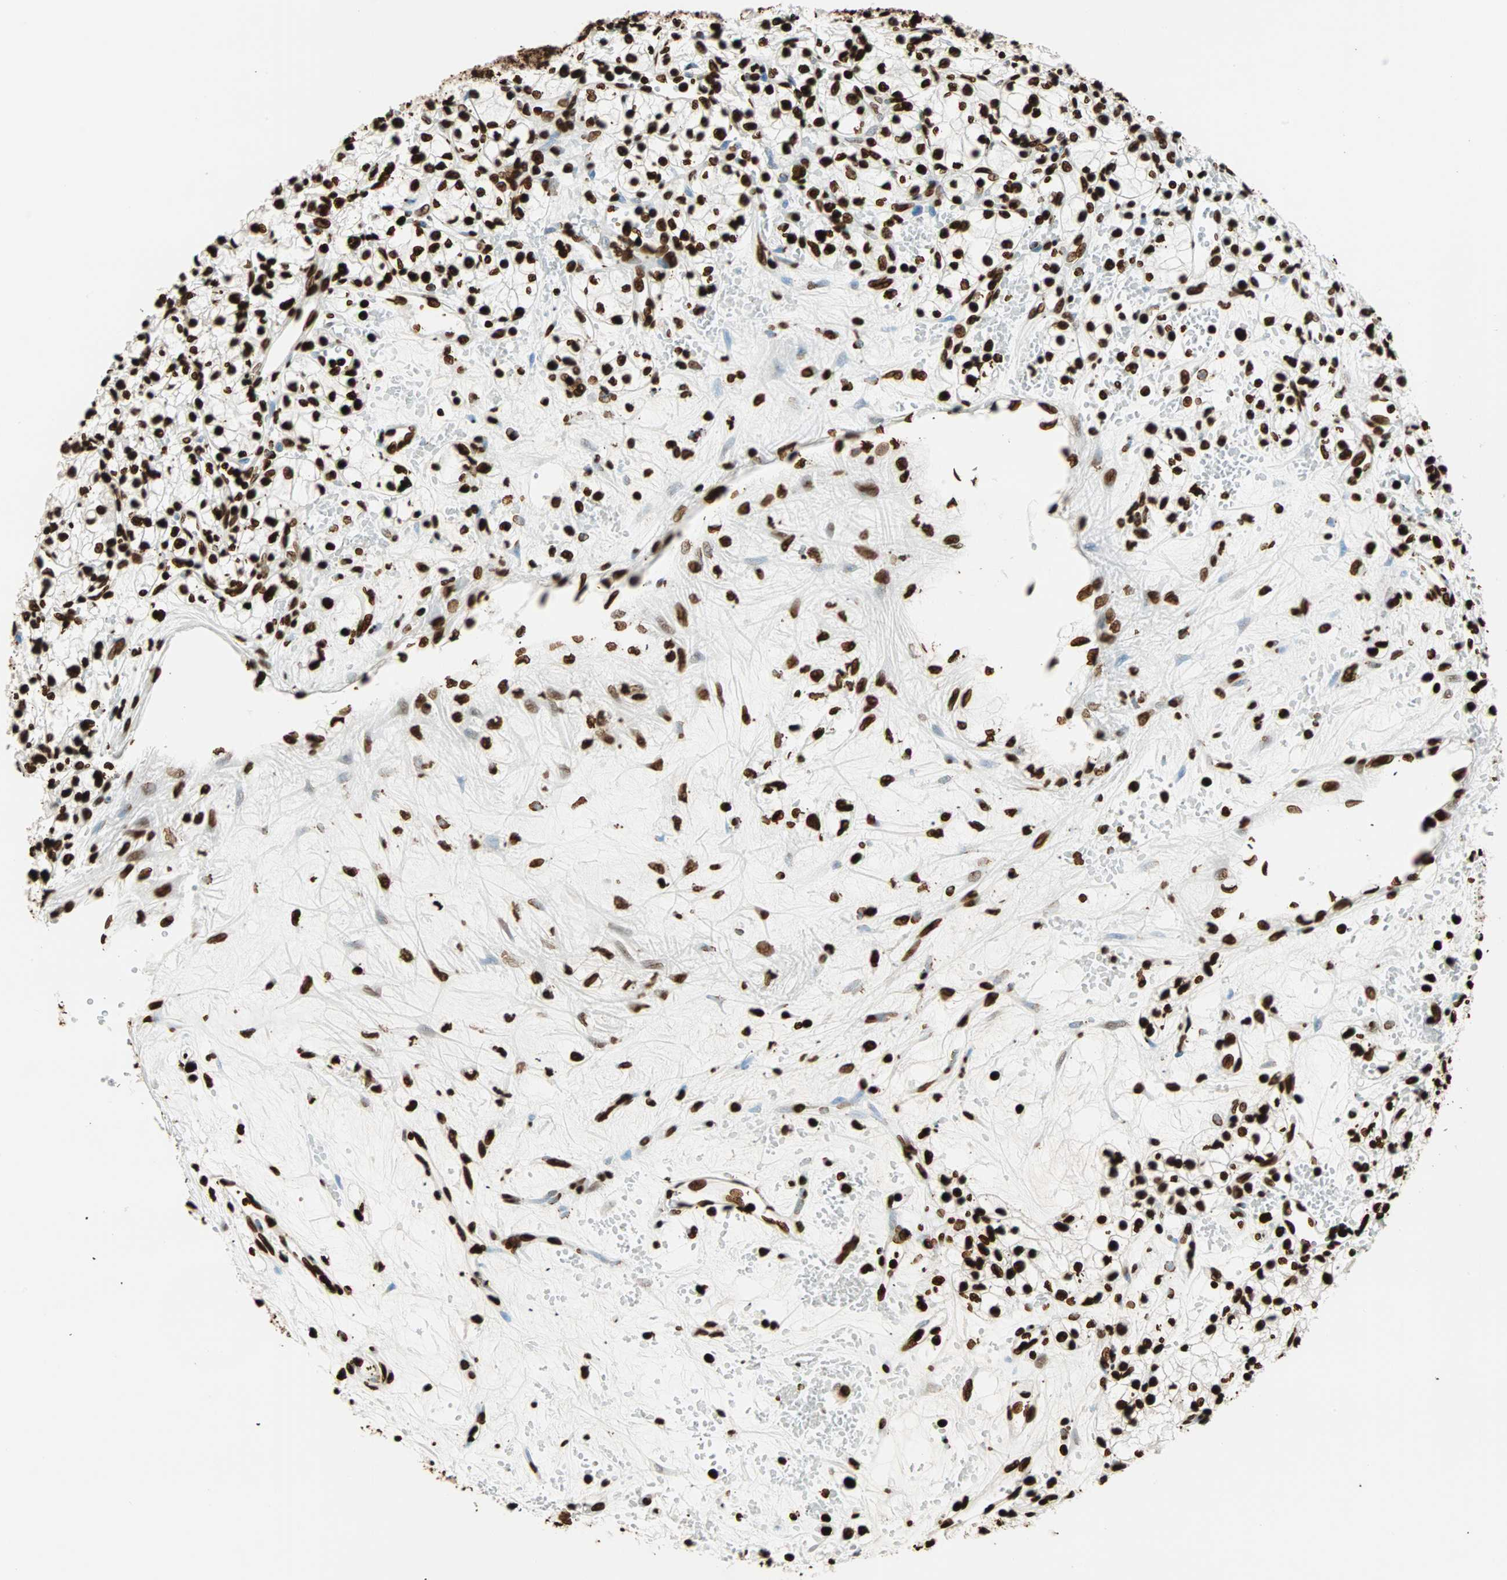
{"staining": {"intensity": "strong", "quantity": ">75%", "location": "nuclear"}, "tissue": "renal cancer", "cell_type": "Tumor cells", "image_type": "cancer", "snomed": [{"axis": "morphology", "description": "Normal tissue, NOS"}, {"axis": "morphology", "description": "Adenocarcinoma, NOS"}, {"axis": "topography", "description": "Kidney"}], "caption": "IHC (DAB) staining of renal cancer reveals strong nuclear protein staining in about >75% of tumor cells.", "gene": "GLI2", "patient": {"sex": "male", "age": 59}}